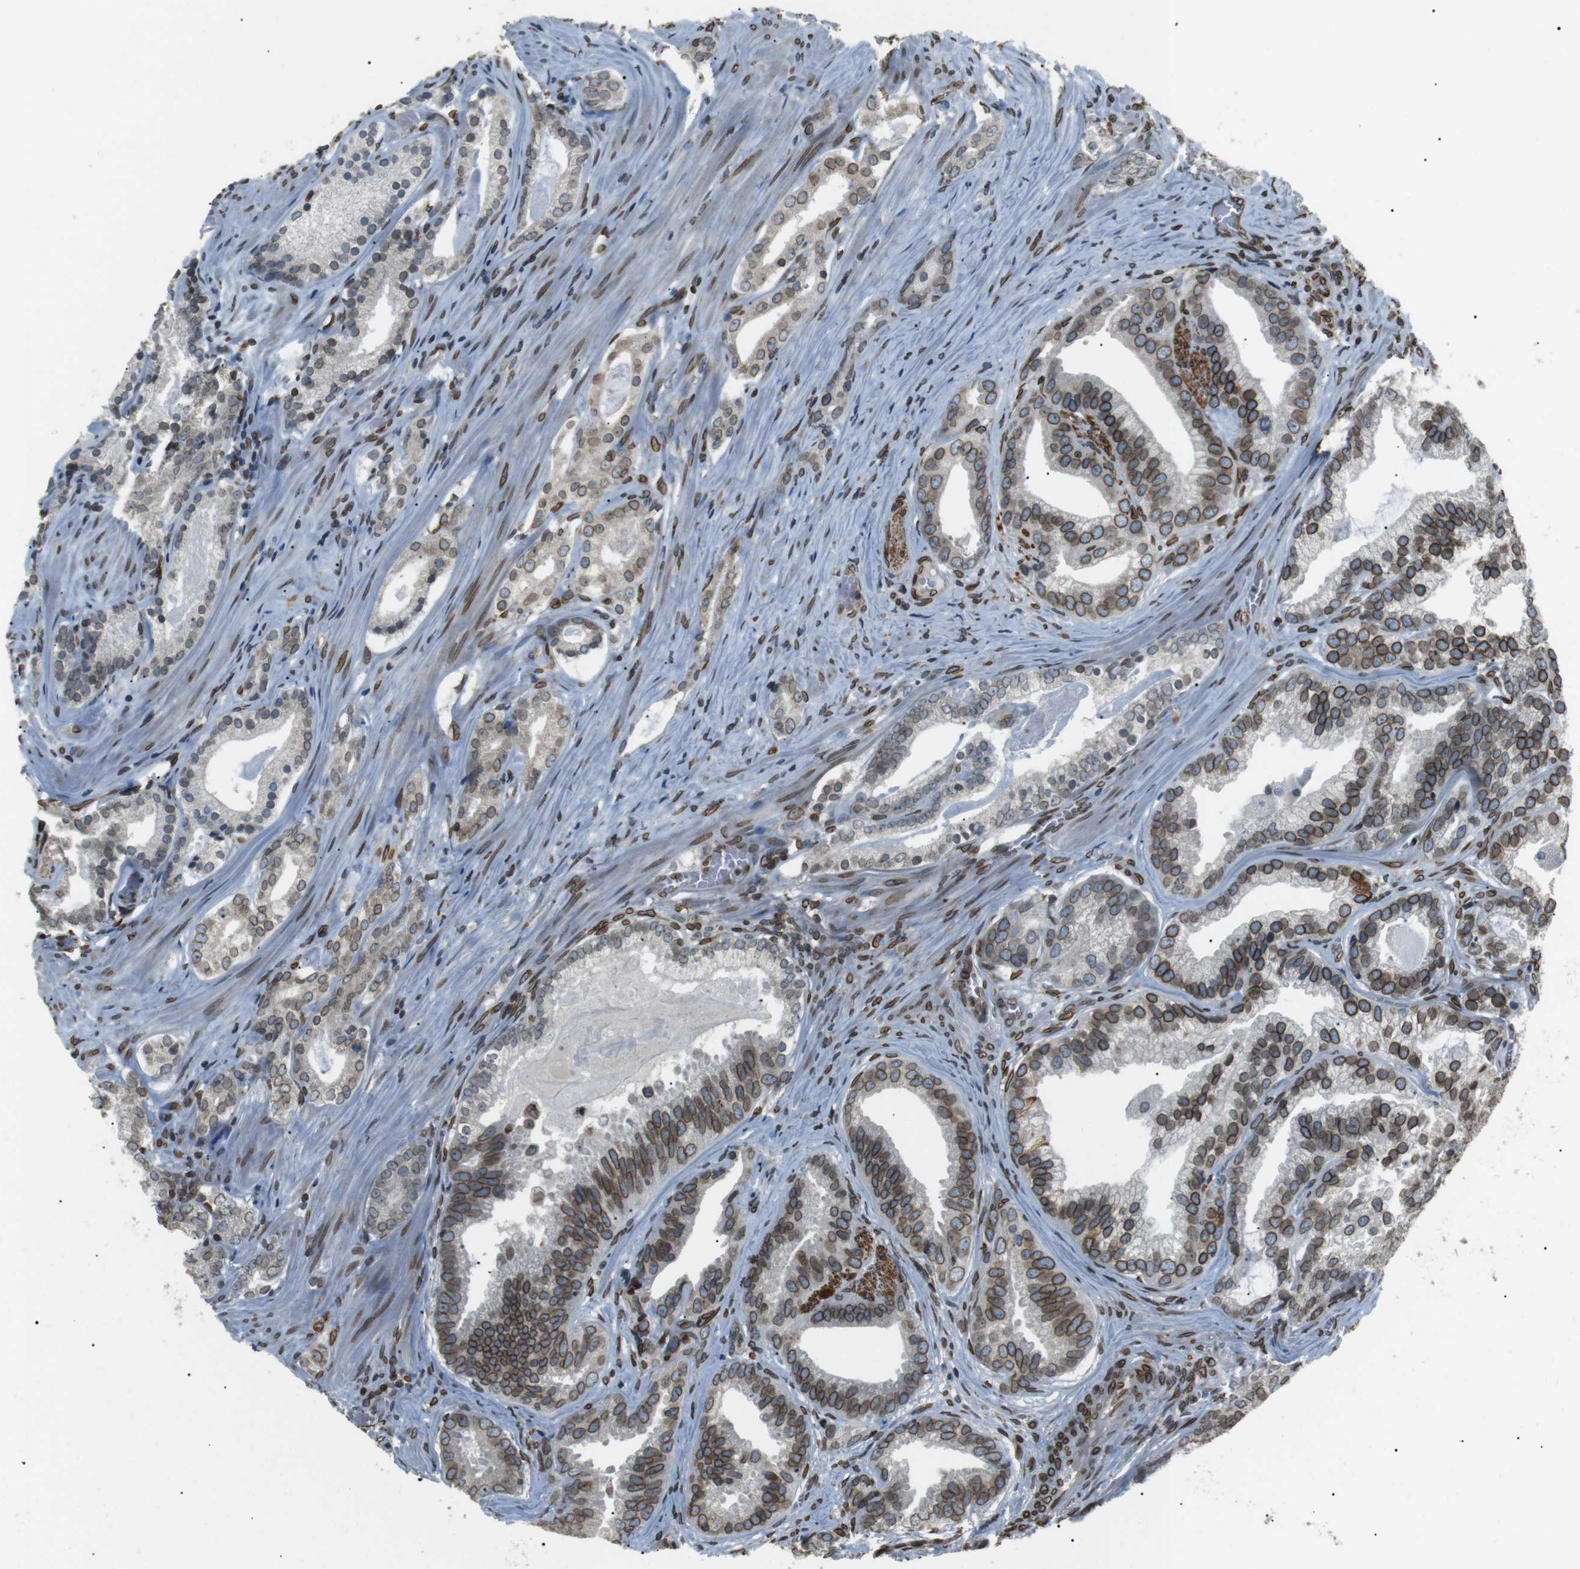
{"staining": {"intensity": "moderate", "quantity": ">75%", "location": "cytoplasmic/membranous,nuclear"}, "tissue": "prostate cancer", "cell_type": "Tumor cells", "image_type": "cancer", "snomed": [{"axis": "morphology", "description": "Adenocarcinoma, Low grade"}, {"axis": "topography", "description": "Prostate"}], "caption": "Immunohistochemical staining of human adenocarcinoma (low-grade) (prostate) shows moderate cytoplasmic/membranous and nuclear protein expression in approximately >75% of tumor cells.", "gene": "TMX4", "patient": {"sex": "male", "age": 59}}